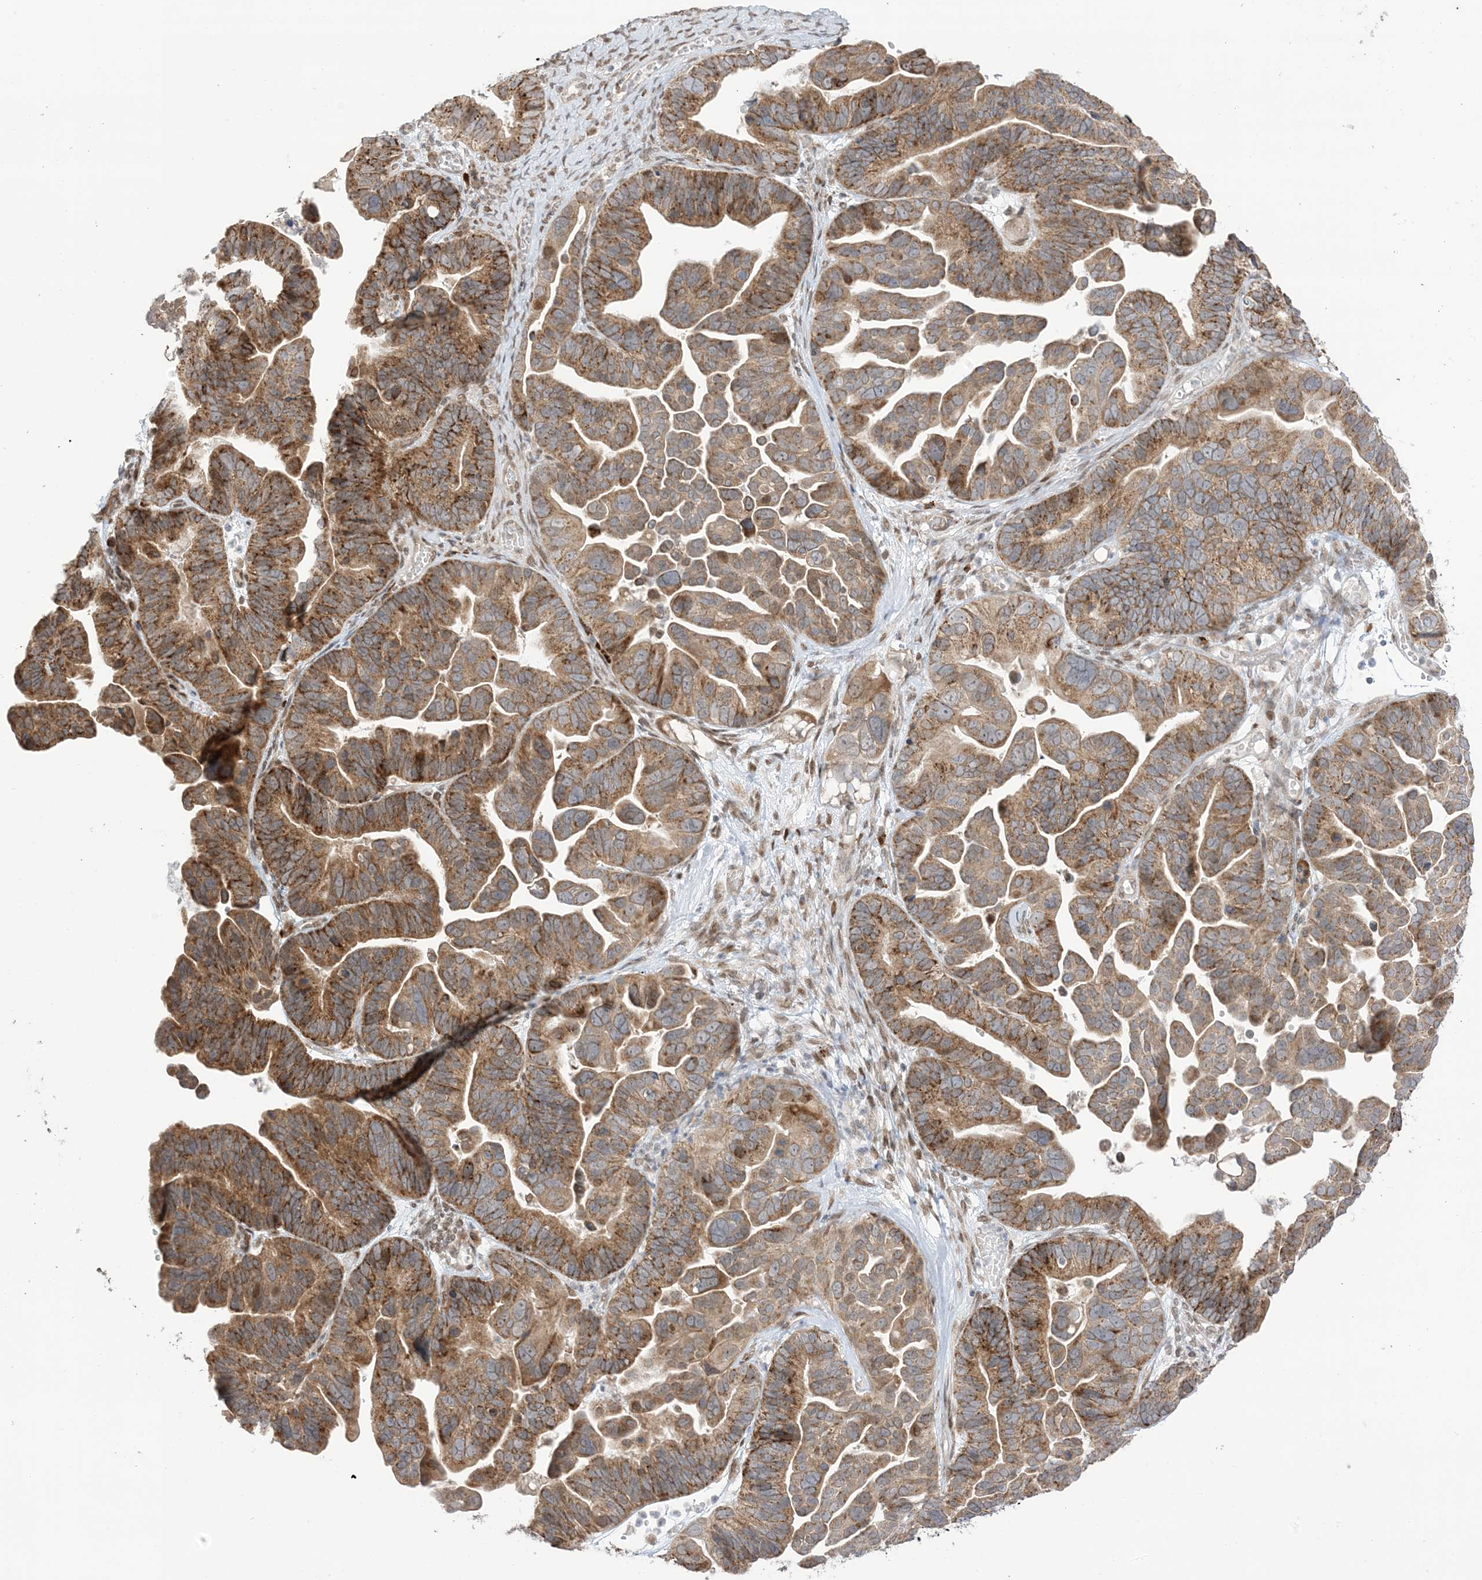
{"staining": {"intensity": "strong", "quantity": ">75%", "location": "cytoplasmic/membranous"}, "tissue": "ovarian cancer", "cell_type": "Tumor cells", "image_type": "cancer", "snomed": [{"axis": "morphology", "description": "Cystadenocarcinoma, serous, NOS"}, {"axis": "topography", "description": "Ovary"}], "caption": "A high-resolution histopathology image shows immunohistochemistry staining of serous cystadenocarcinoma (ovarian), which demonstrates strong cytoplasmic/membranous positivity in about >75% of tumor cells.", "gene": "UBE2E2", "patient": {"sex": "female", "age": 56}}